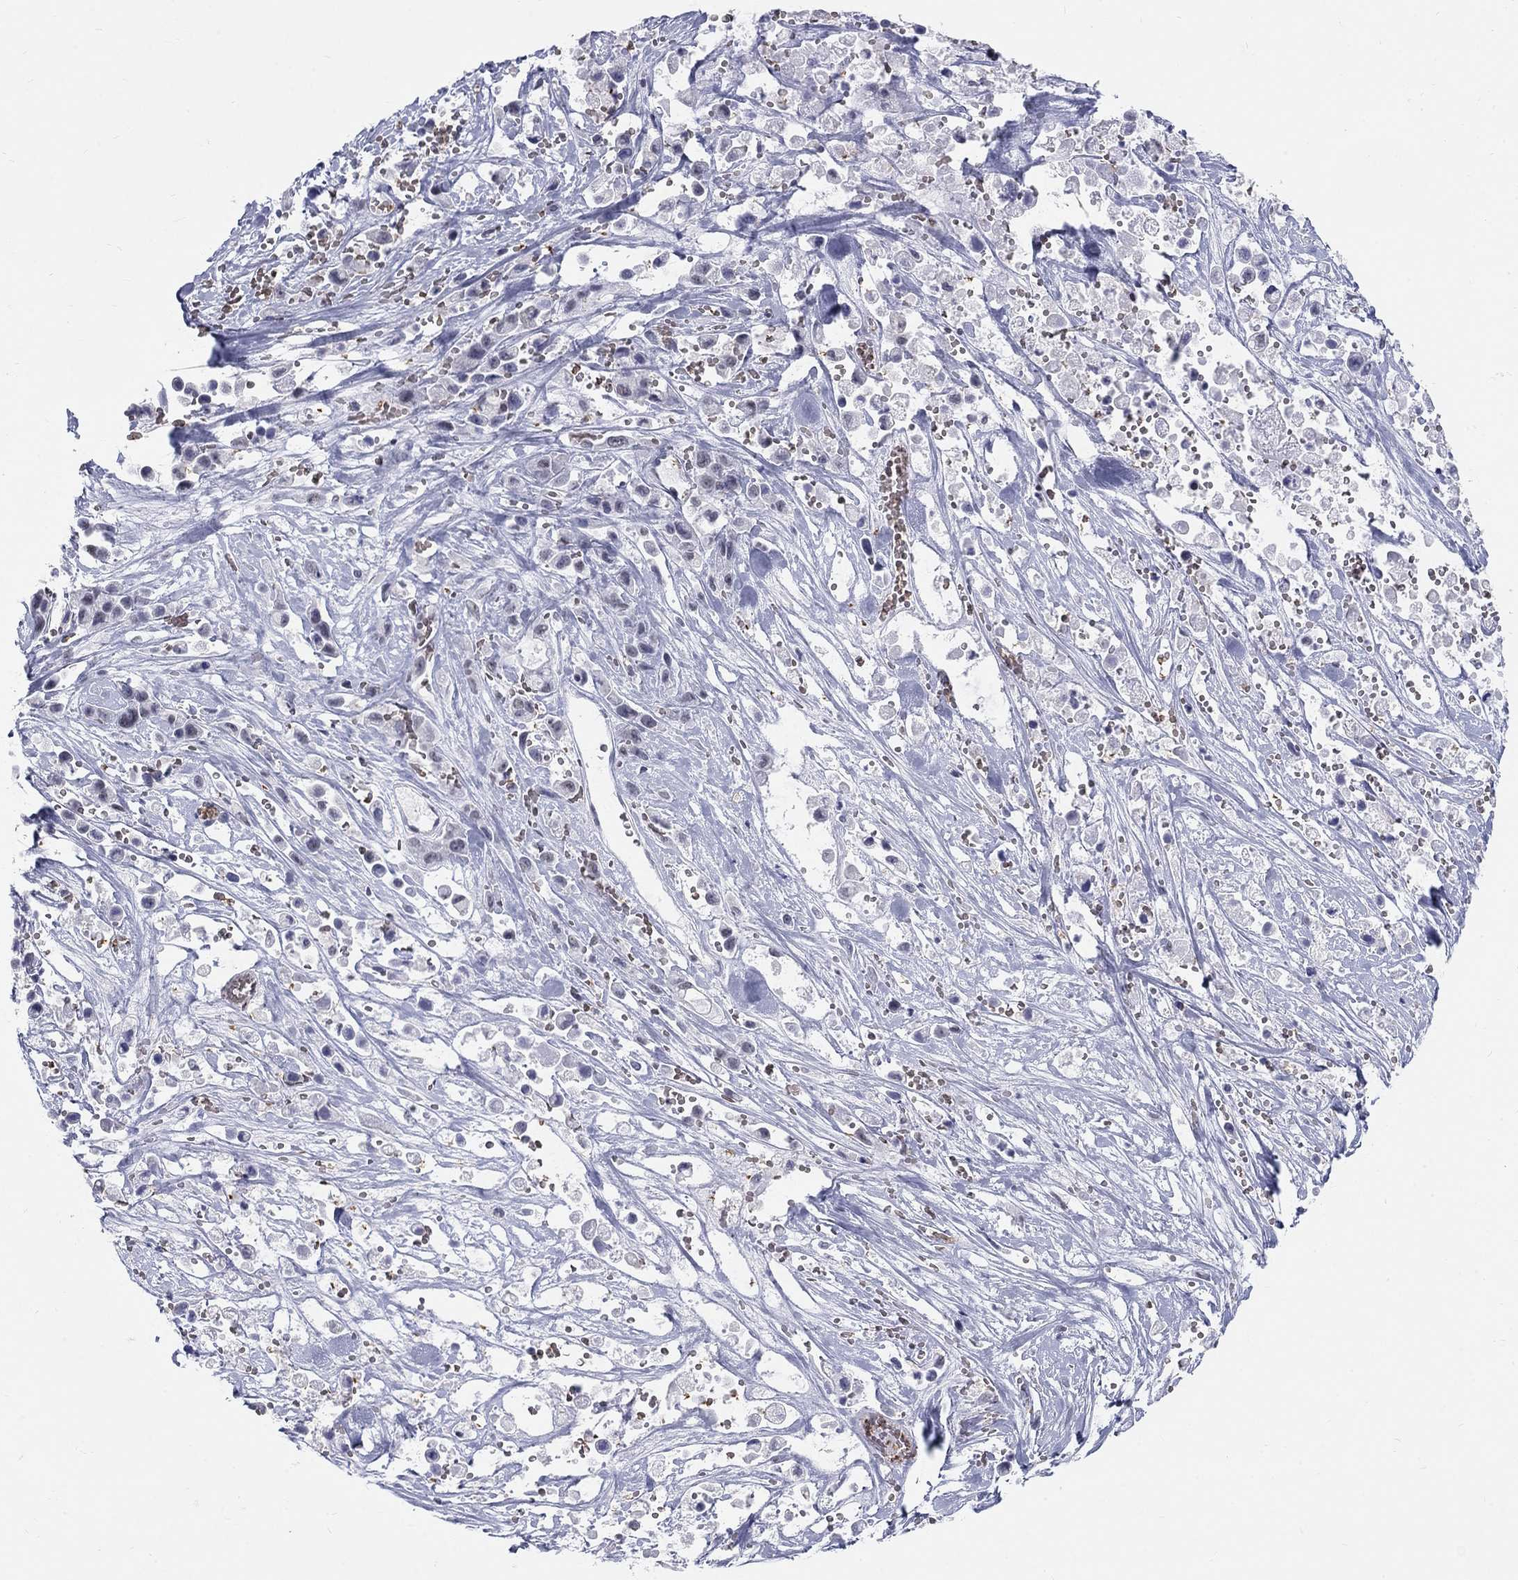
{"staining": {"intensity": "negative", "quantity": "none", "location": "none"}, "tissue": "pancreatic cancer", "cell_type": "Tumor cells", "image_type": "cancer", "snomed": [{"axis": "morphology", "description": "Adenocarcinoma, NOS"}, {"axis": "topography", "description": "Pancreas"}], "caption": "This image is of pancreatic adenocarcinoma stained with immunohistochemistry (IHC) to label a protein in brown with the nuclei are counter-stained blue. There is no expression in tumor cells.", "gene": "DMTN", "patient": {"sex": "male", "age": 44}}